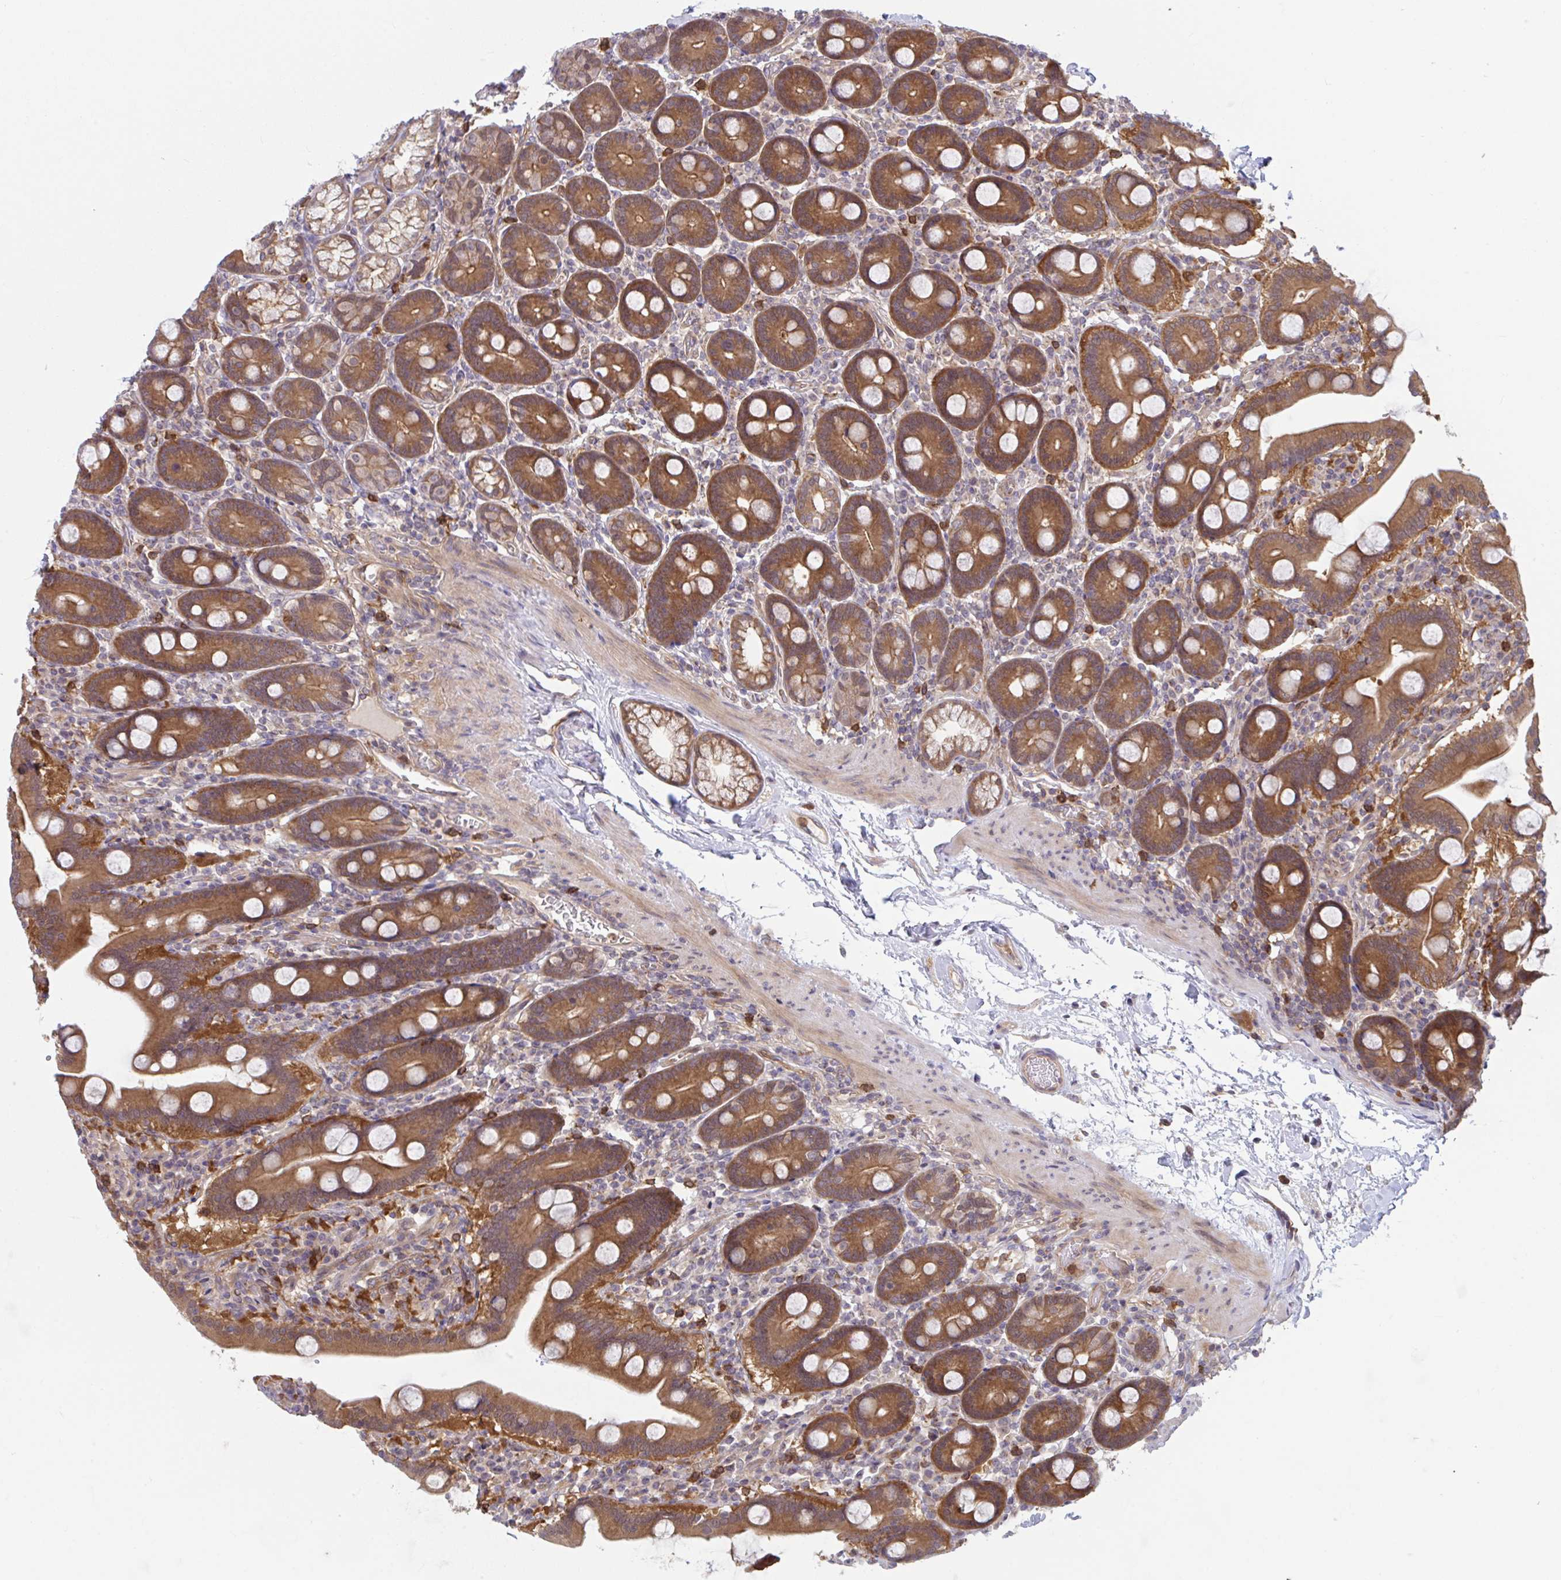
{"staining": {"intensity": "moderate", "quantity": ">75%", "location": "cytoplasmic/membranous"}, "tissue": "duodenum", "cell_type": "Glandular cells", "image_type": "normal", "snomed": [{"axis": "morphology", "description": "Normal tissue, NOS"}, {"axis": "topography", "description": "Duodenum"}], "caption": "Duodenum stained for a protein reveals moderate cytoplasmic/membranous positivity in glandular cells. (brown staining indicates protein expression, while blue staining denotes nuclei).", "gene": "LMNTD2", "patient": {"sex": "male", "age": 55}}